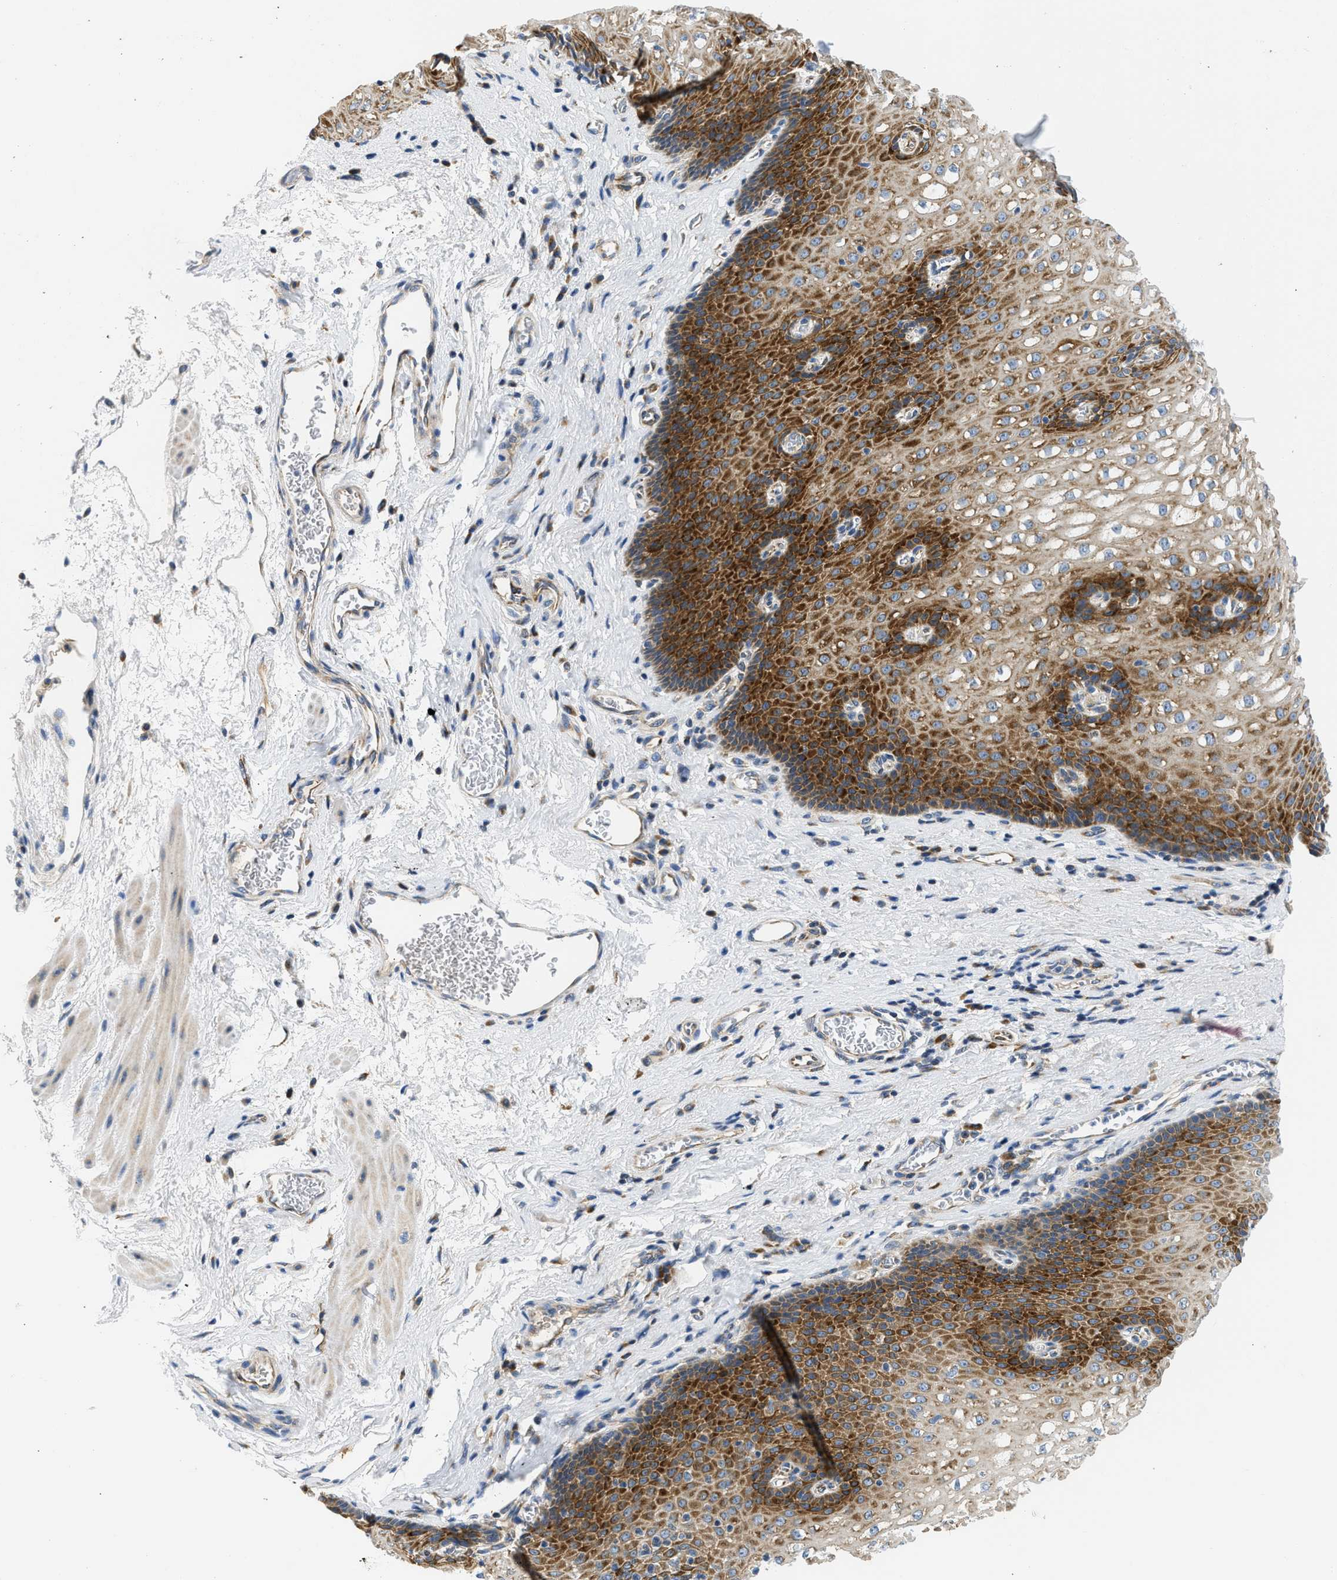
{"staining": {"intensity": "strong", "quantity": ">75%", "location": "cytoplasmic/membranous"}, "tissue": "esophagus", "cell_type": "Squamous epithelial cells", "image_type": "normal", "snomed": [{"axis": "morphology", "description": "Normal tissue, NOS"}, {"axis": "topography", "description": "Esophagus"}], "caption": "IHC of normal esophagus reveals high levels of strong cytoplasmic/membranous expression in approximately >75% of squamous epithelial cells.", "gene": "CAMKK2", "patient": {"sex": "male", "age": 48}}